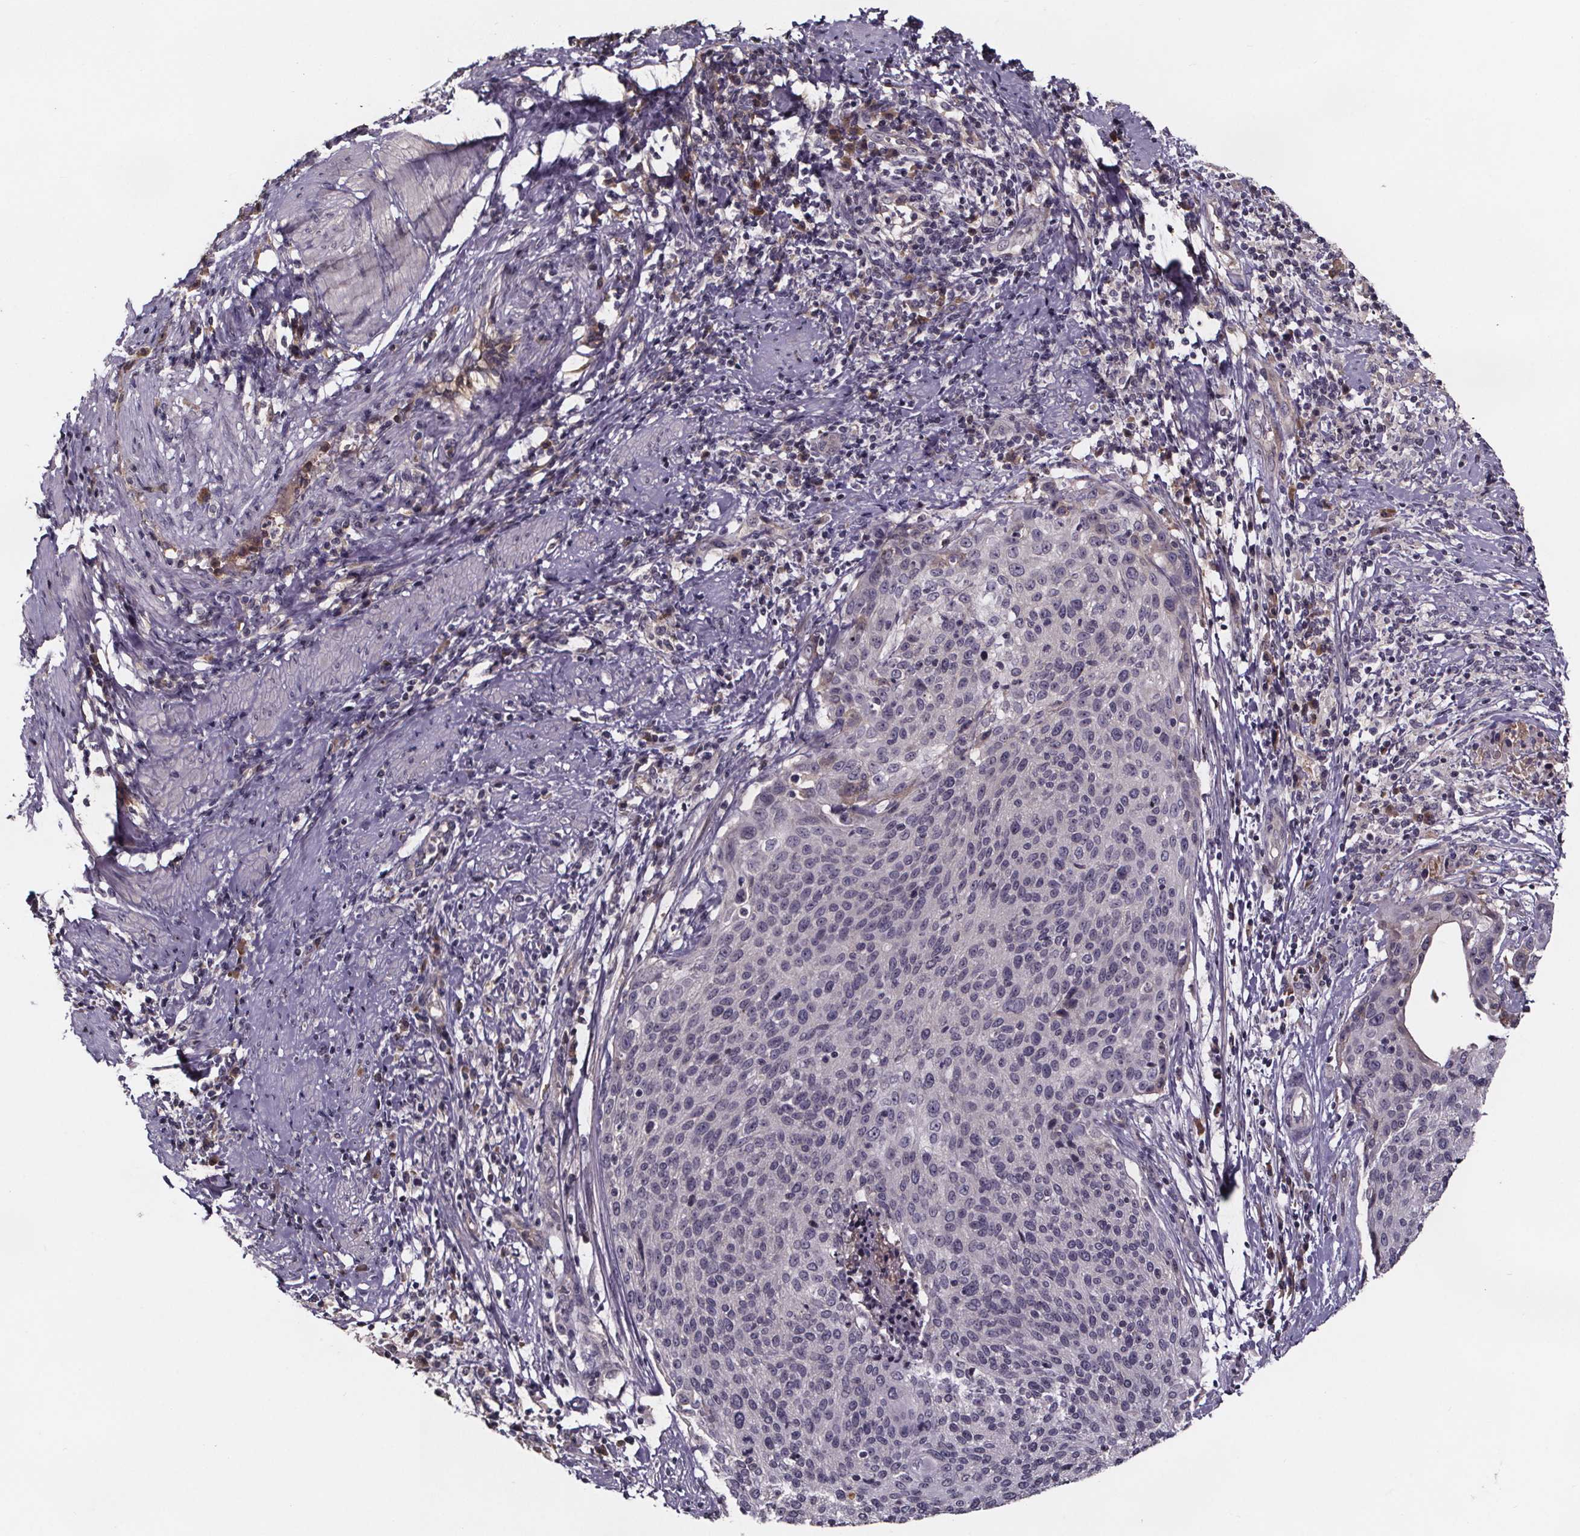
{"staining": {"intensity": "negative", "quantity": "none", "location": "none"}, "tissue": "cervical cancer", "cell_type": "Tumor cells", "image_type": "cancer", "snomed": [{"axis": "morphology", "description": "Squamous cell carcinoma, NOS"}, {"axis": "topography", "description": "Cervix"}], "caption": "This is an IHC photomicrograph of squamous cell carcinoma (cervical). There is no staining in tumor cells.", "gene": "NPHP4", "patient": {"sex": "female", "age": 31}}